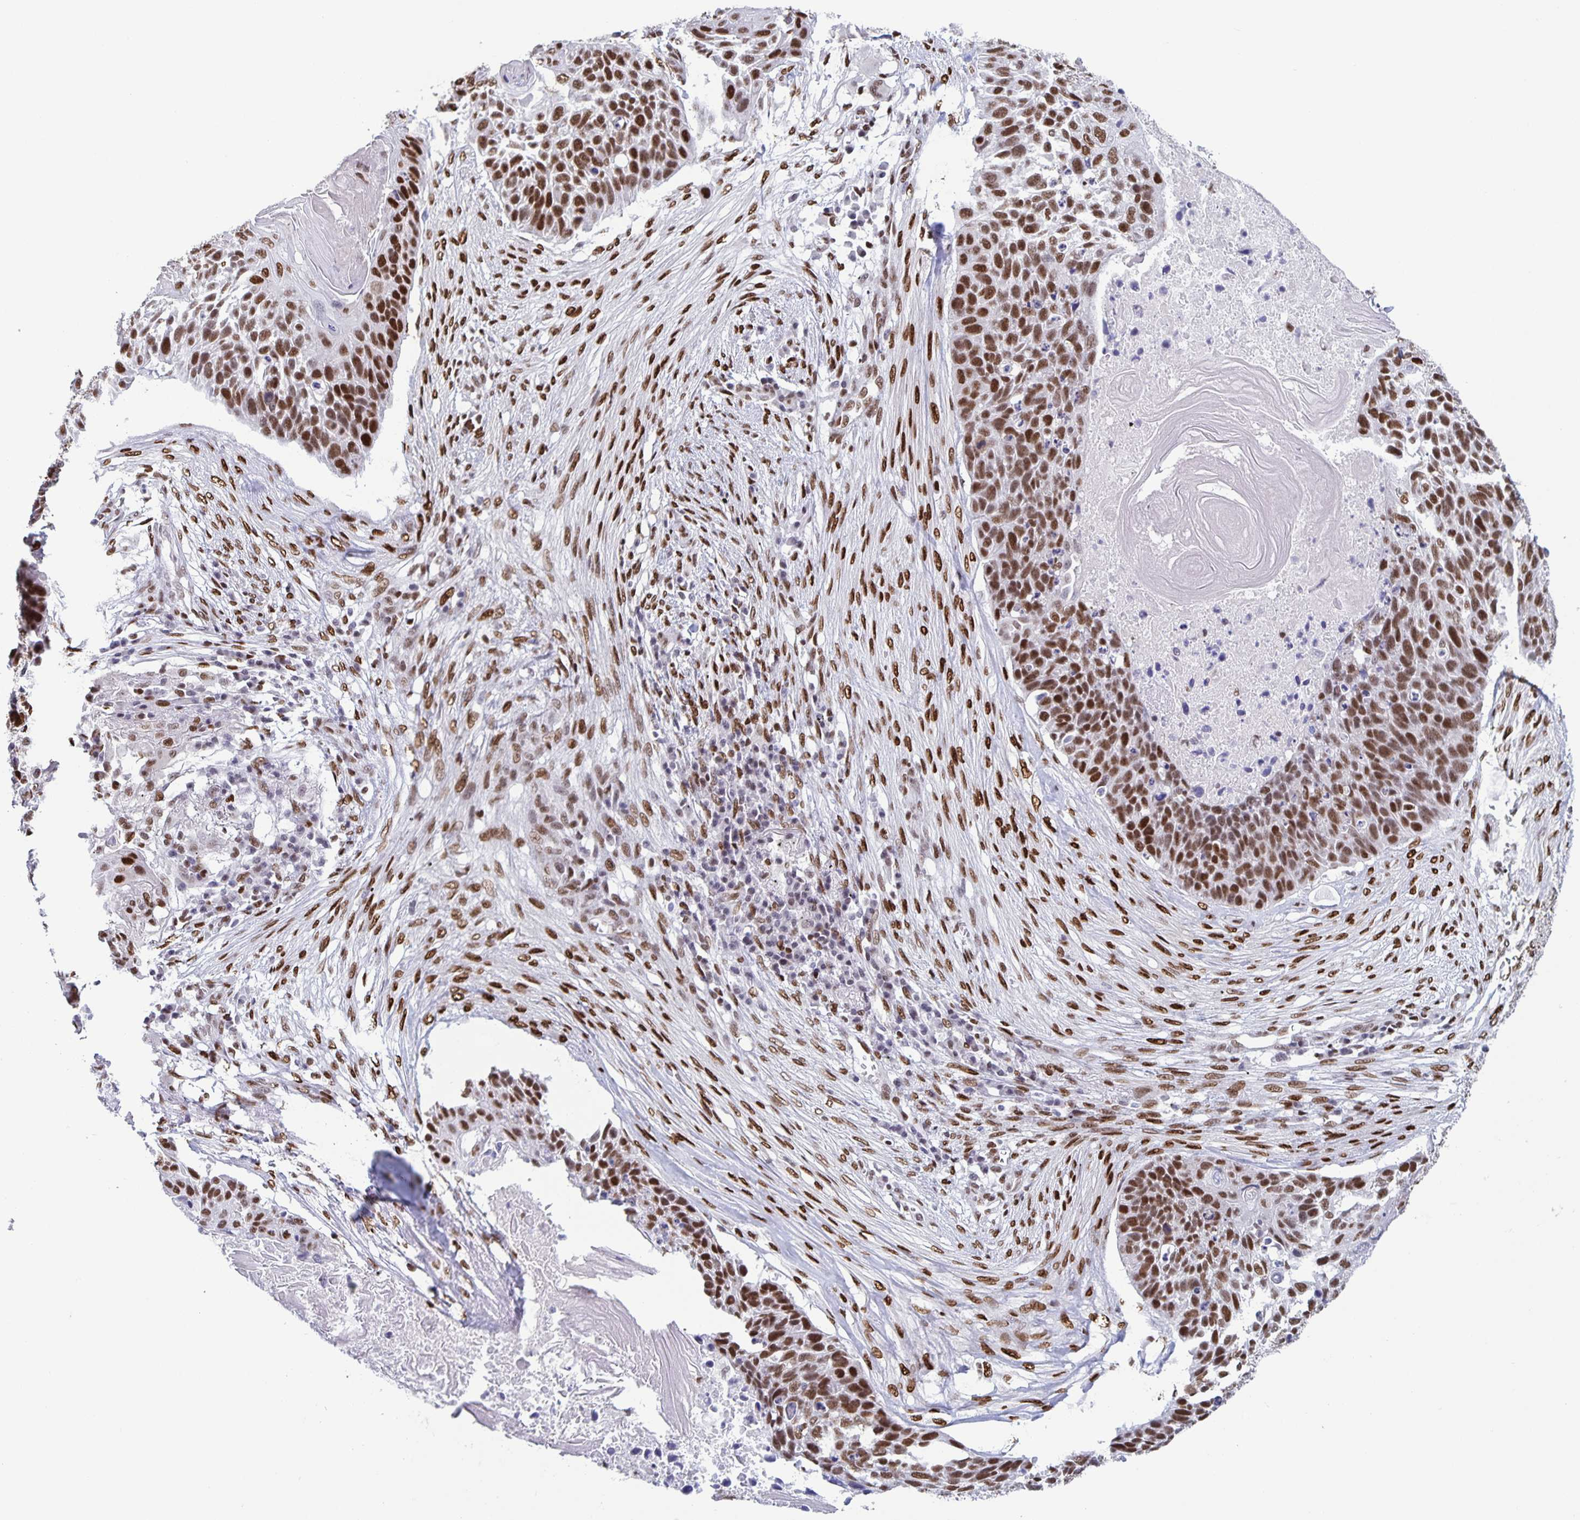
{"staining": {"intensity": "moderate", "quantity": ">75%", "location": "nuclear"}, "tissue": "lung cancer", "cell_type": "Tumor cells", "image_type": "cancer", "snomed": [{"axis": "morphology", "description": "Squamous cell carcinoma, NOS"}, {"axis": "topography", "description": "Lung"}], "caption": "Moderate nuclear protein expression is appreciated in about >75% of tumor cells in lung cancer. The protein of interest is shown in brown color, while the nuclei are stained blue.", "gene": "JUND", "patient": {"sex": "male", "age": 78}}